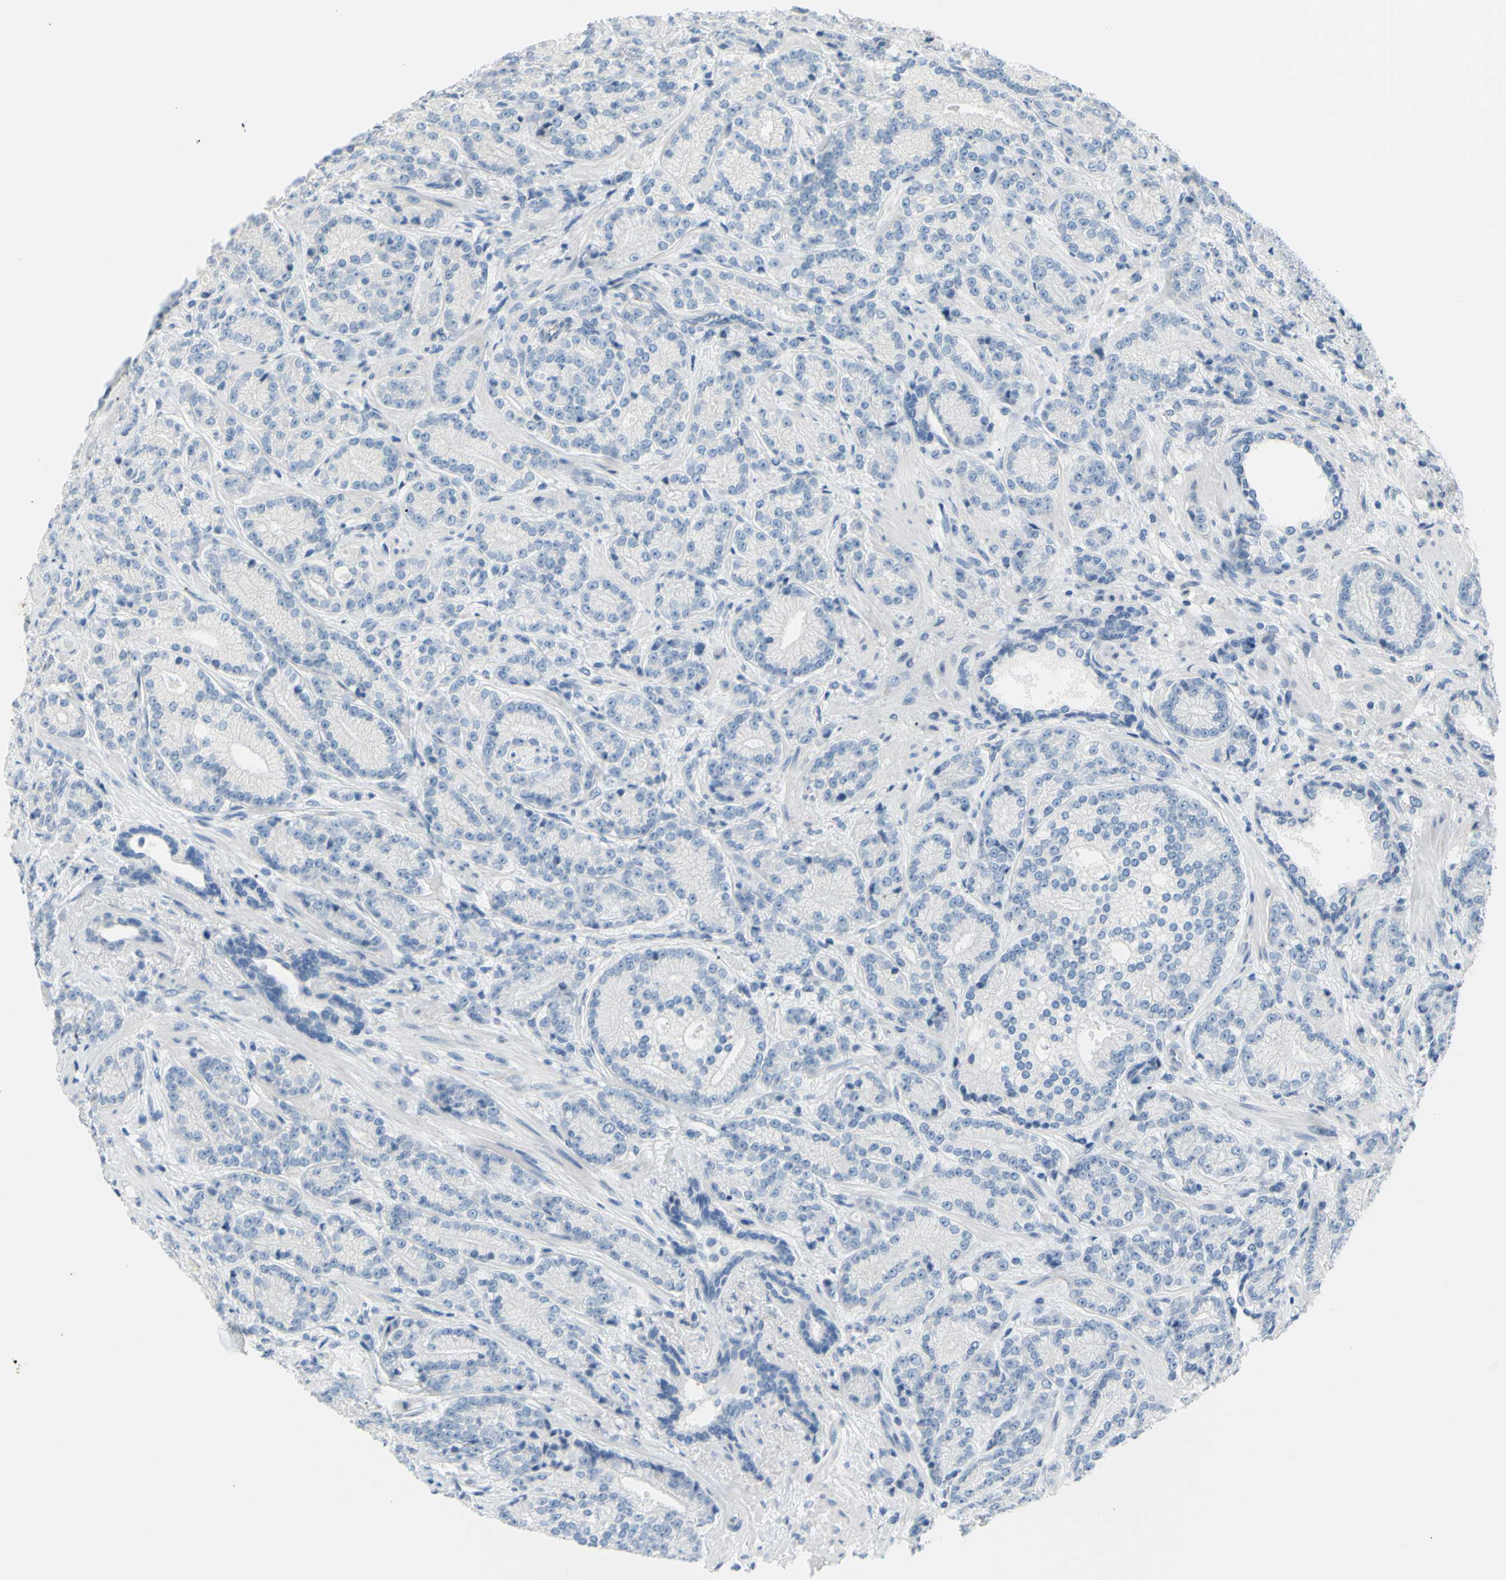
{"staining": {"intensity": "negative", "quantity": "none", "location": "none"}, "tissue": "prostate cancer", "cell_type": "Tumor cells", "image_type": "cancer", "snomed": [{"axis": "morphology", "description": "Adenocarcinoma, High grade"}, {"axis": "topography", "description": "Prostate"}], "caption": "There is no significant positivity in tumor cells of prostate cancer.", "gene": "DCT", "patient": {"sex": "male", "age": 61}}